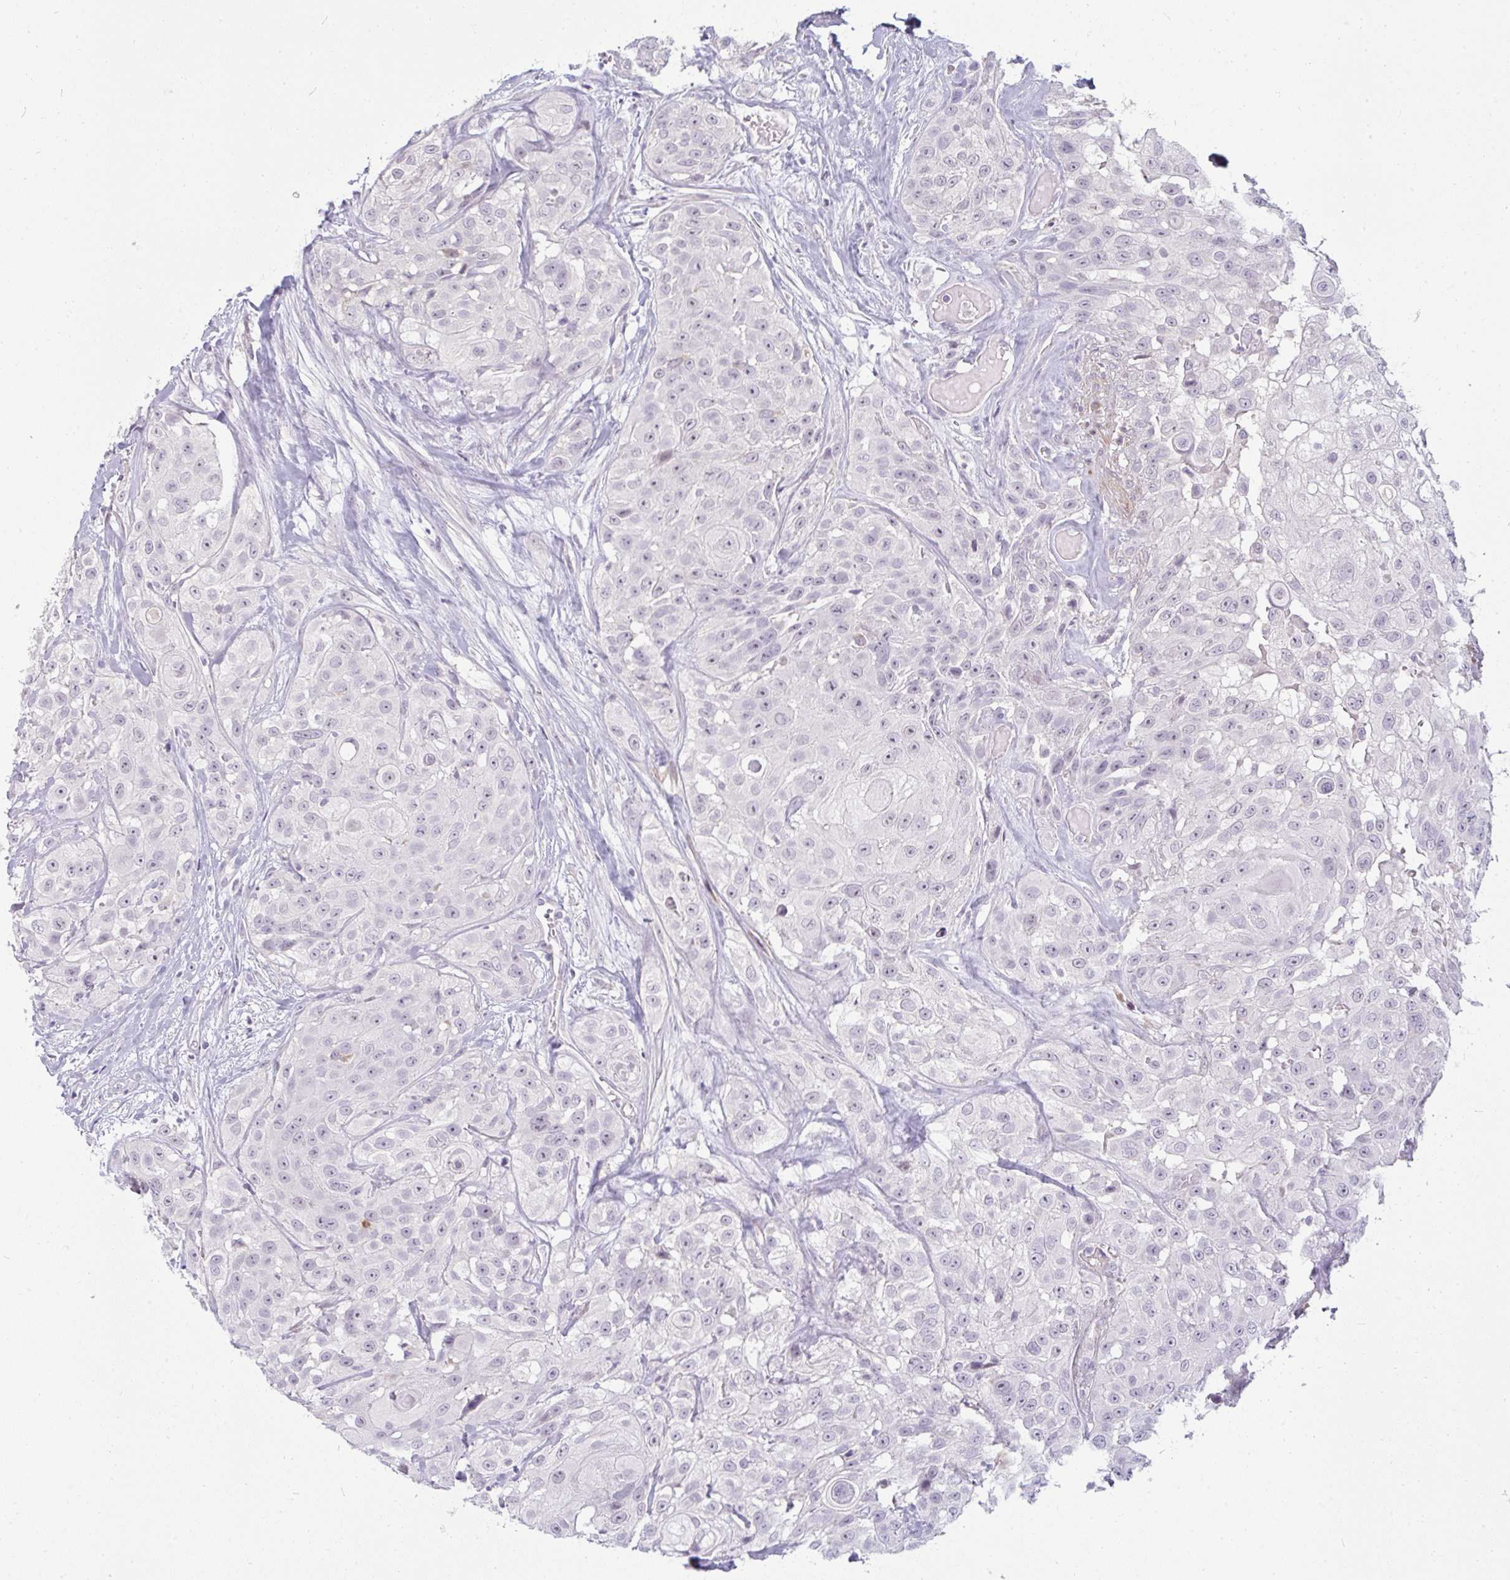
{"staining": {"intensity": "weak", "quantity": "<25%", "location": "nuclear"}, "tissue": "head and neck cancer", "cell_type": "Tumor cells", "image_type": "cancer", "snomed": [{"axis": "morphology", "description": "Squamous cell carcinoma, NOS"}, {"axis": "topography", "description": "Head-Neck"}], "caption": "Head and neck cancer (squamous cell carcinoma) was stained to show a protein in brown. There is no significant positivity in tumor cells. (DAB (3,3'-diaminobenzidine) IHC visualized using brightfield microscopy, high magnification).", "gene": "PPFIA4", "patient": {"sex": "male", "age": 83}}